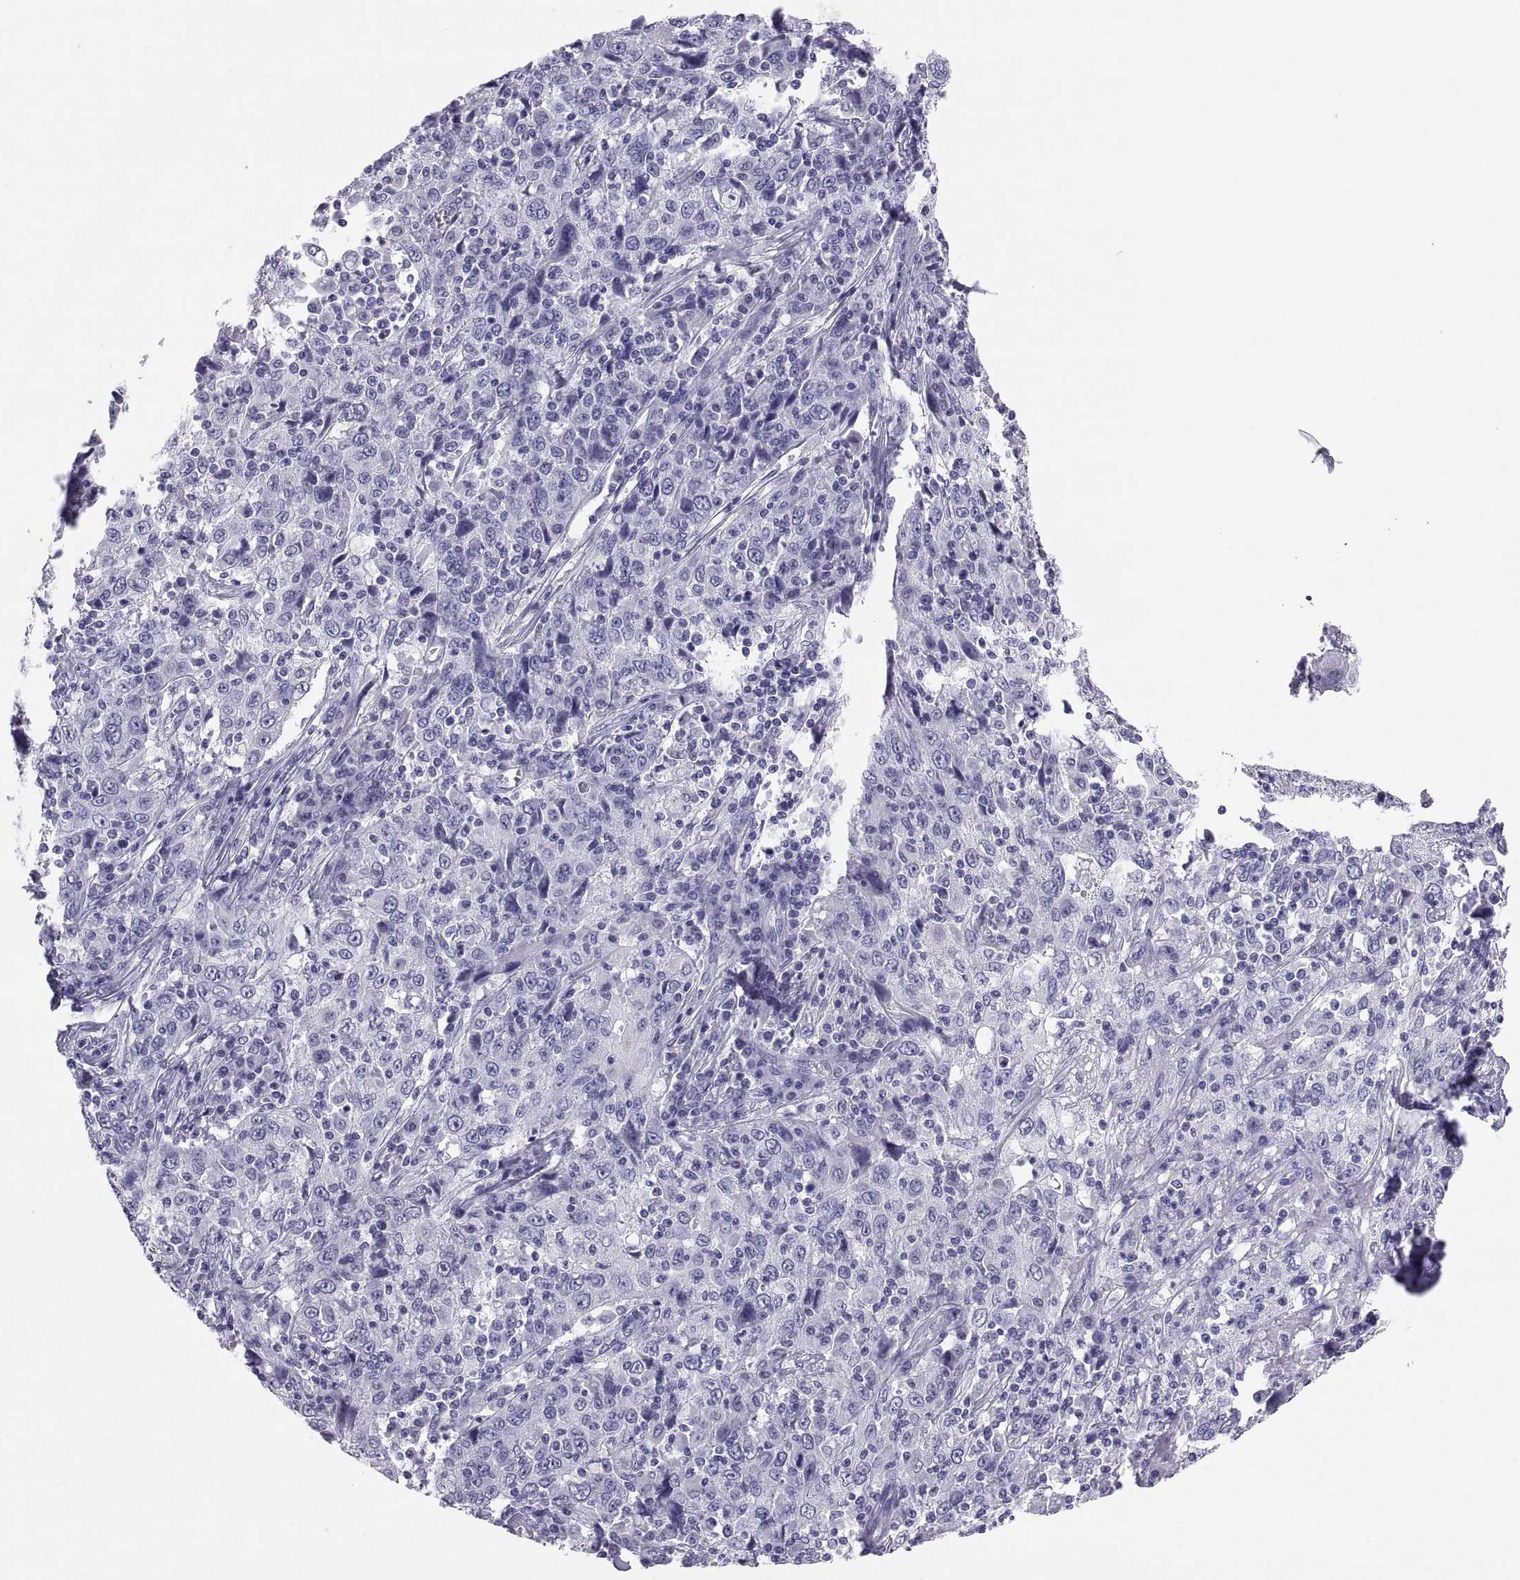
{"staining": {"intensity": "negative", "quantity": "none", "location": "none"}, "tissue": "cervical cancer", "cell_type": "Tumor cells", "image_type": "cancer", "snomed": [{"axis": "morphology", "description": "Squamous cell carcinoma, NOS"}, {"axis": "topography", "description": "Cervix"}], "caption": "IHC photomicrograph of human squamous cell carcinoma (cervical) stained for a protein (brown), which shows no staining in tumor cells.", "gene": "FAM170A", "patient": {"sex": "female", "age": 46}}